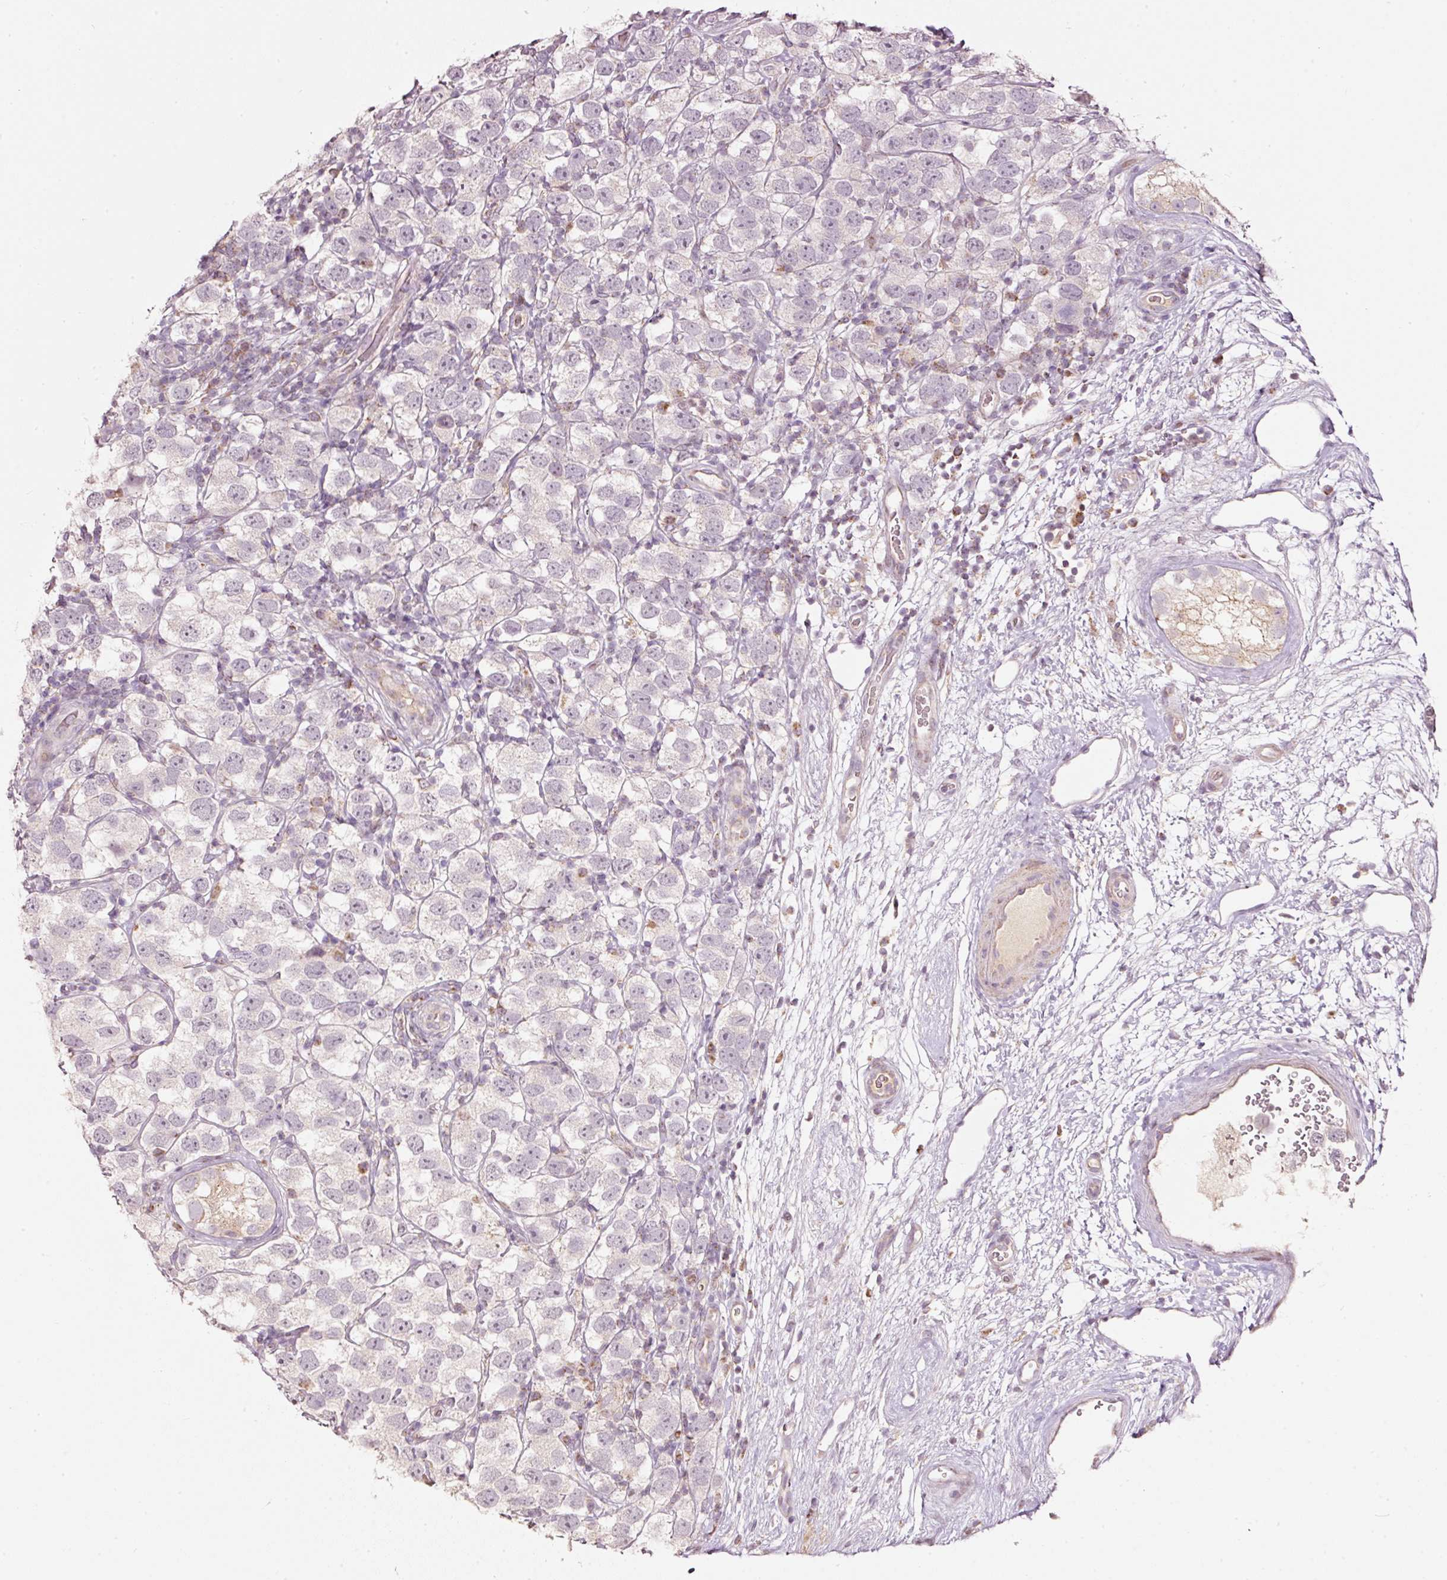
{"staining": {"intensity": "negative", "quantity": "none", "location": "none"}, "tissue": "testis cancer", "cell_type": "Tumor cells", "image_type": "cancer", "snomed": [{"axis": "morphology", "description": "Seminoma, NOS"}, {"axis": "topography", "description": "Testis"}], "caption": "Tumor cells are negative for brown protein staining in seminoma (testis).", "gene": "TOB2", "patient": {"sex": "male", "age": 26}}